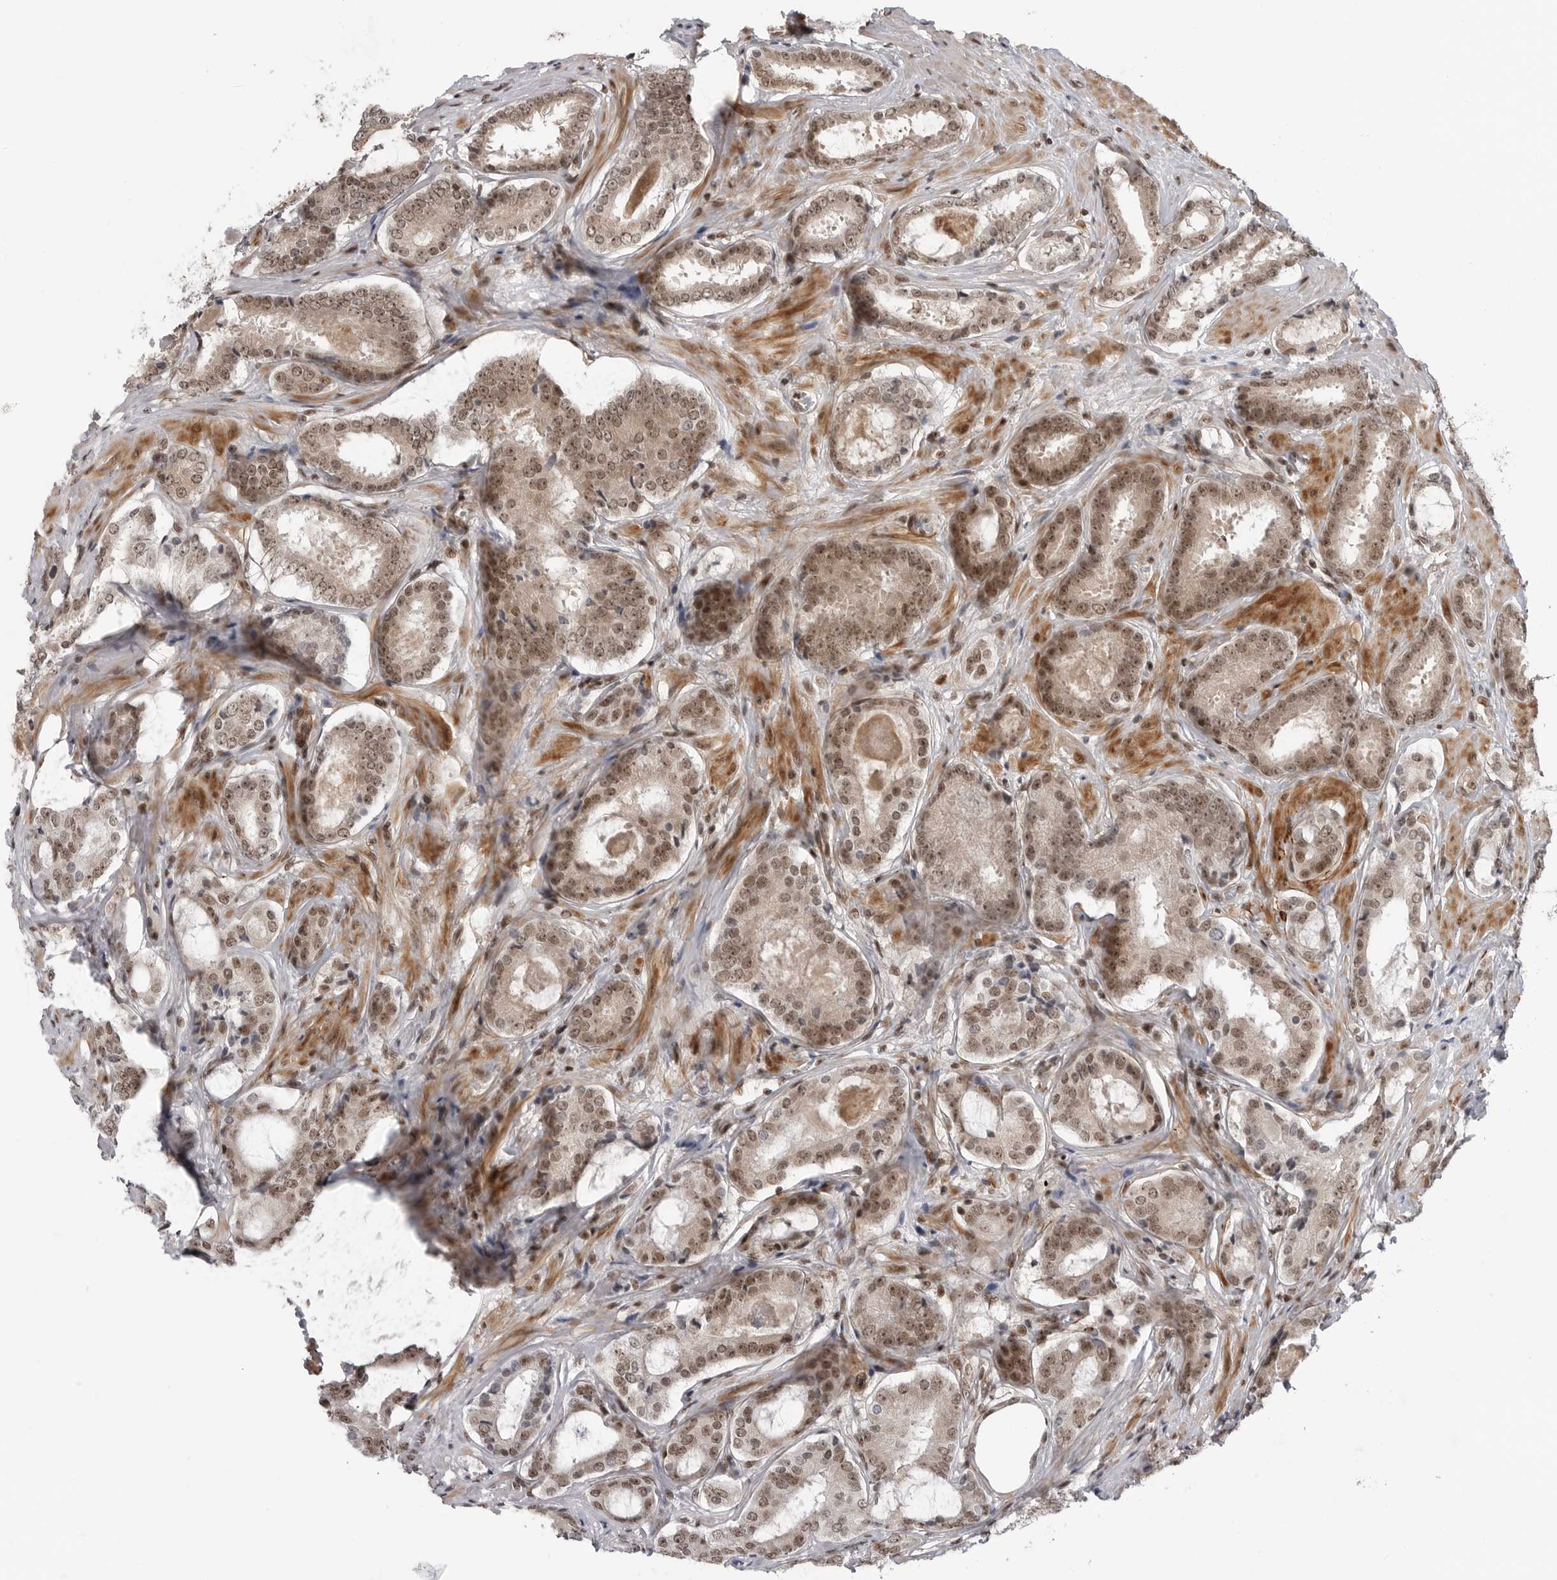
{"staining": {"intensity": "moderate", "quantity": ">75%", "location": "nuclear"}, "tissue": "prostate cancer", "cell_type": "Tumor cells", "image_type": "cancer", "snomed": [{"axis": "morphology", "description": "Adenocarcinoma, High grade"}, {"axis": "topography", "description": "Prostate"}], "caption": "High-magnification brightfield microscopy of high-grade adenocarcinoma (prostate) stained with DAB (3,3'-diaminobenzidine) (brown) and counterstained with hematoxylin (blue). tumor cells exhibit moderate nuclear staining is seen in about>75% of cells.", "gene": "TRIM66", "patient": {"sex": "male", "age": 73}}